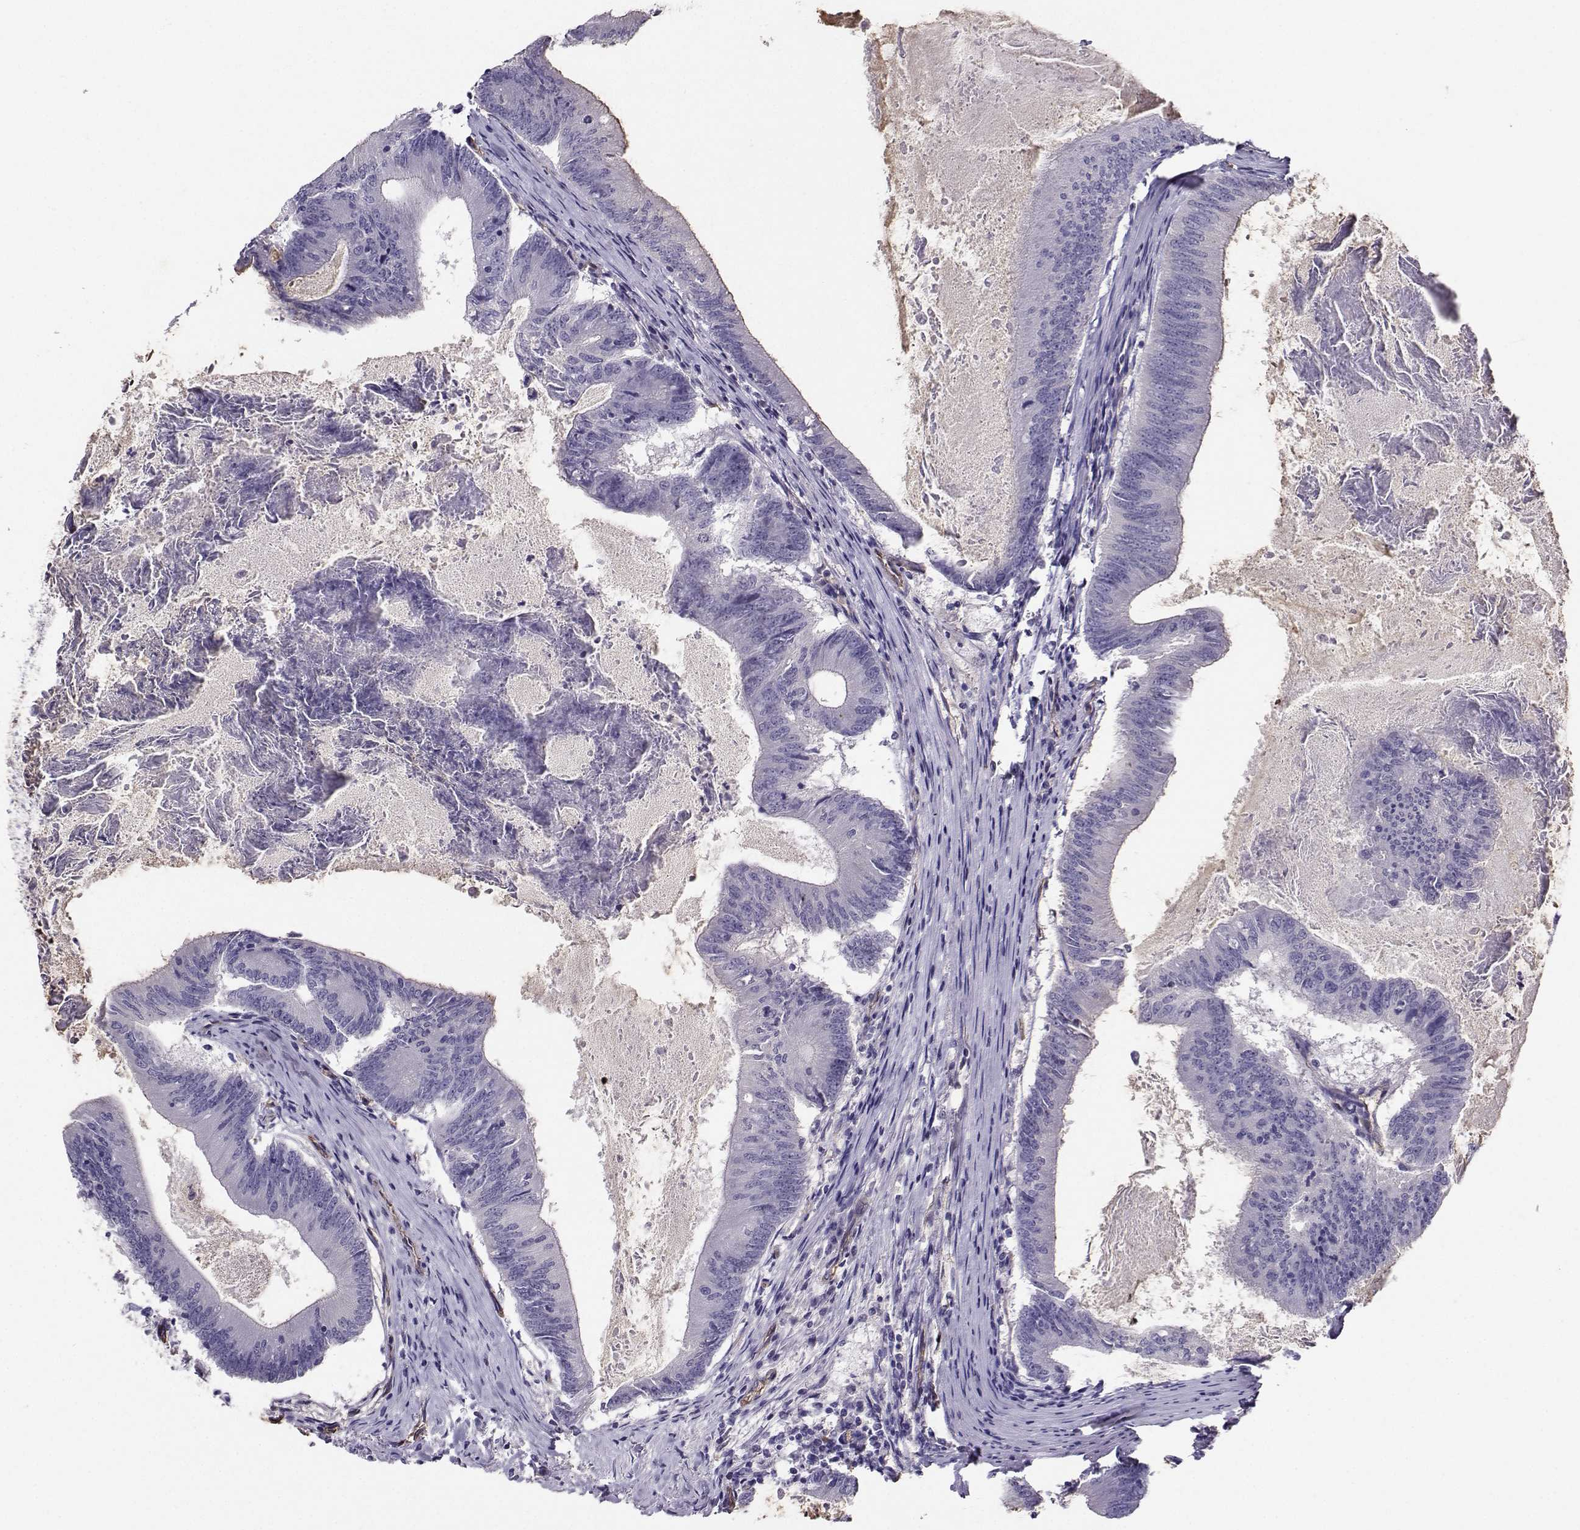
{"staining": {"intensity": "moderate", "quantity": "<25%", "location": "cytoplasmic/membranous"}, "tissue": "colorectal cancer", "cell_type": "Tumor cells", "image_type": "cancer", "snomed": [{"axis": "morphology", "description": "Adenocarcinoma, NOS"}, {"axis": "topography", "description": "Colon"}], "caption": "An IHC image of tumor tissue is shown. Protein staining in brown labels moderate cytoplasmic/membranous positivity in colorectal cancer within tumor cells.", "gene": "CLUL1", "patient": {"sex": "female", "age": 70}}